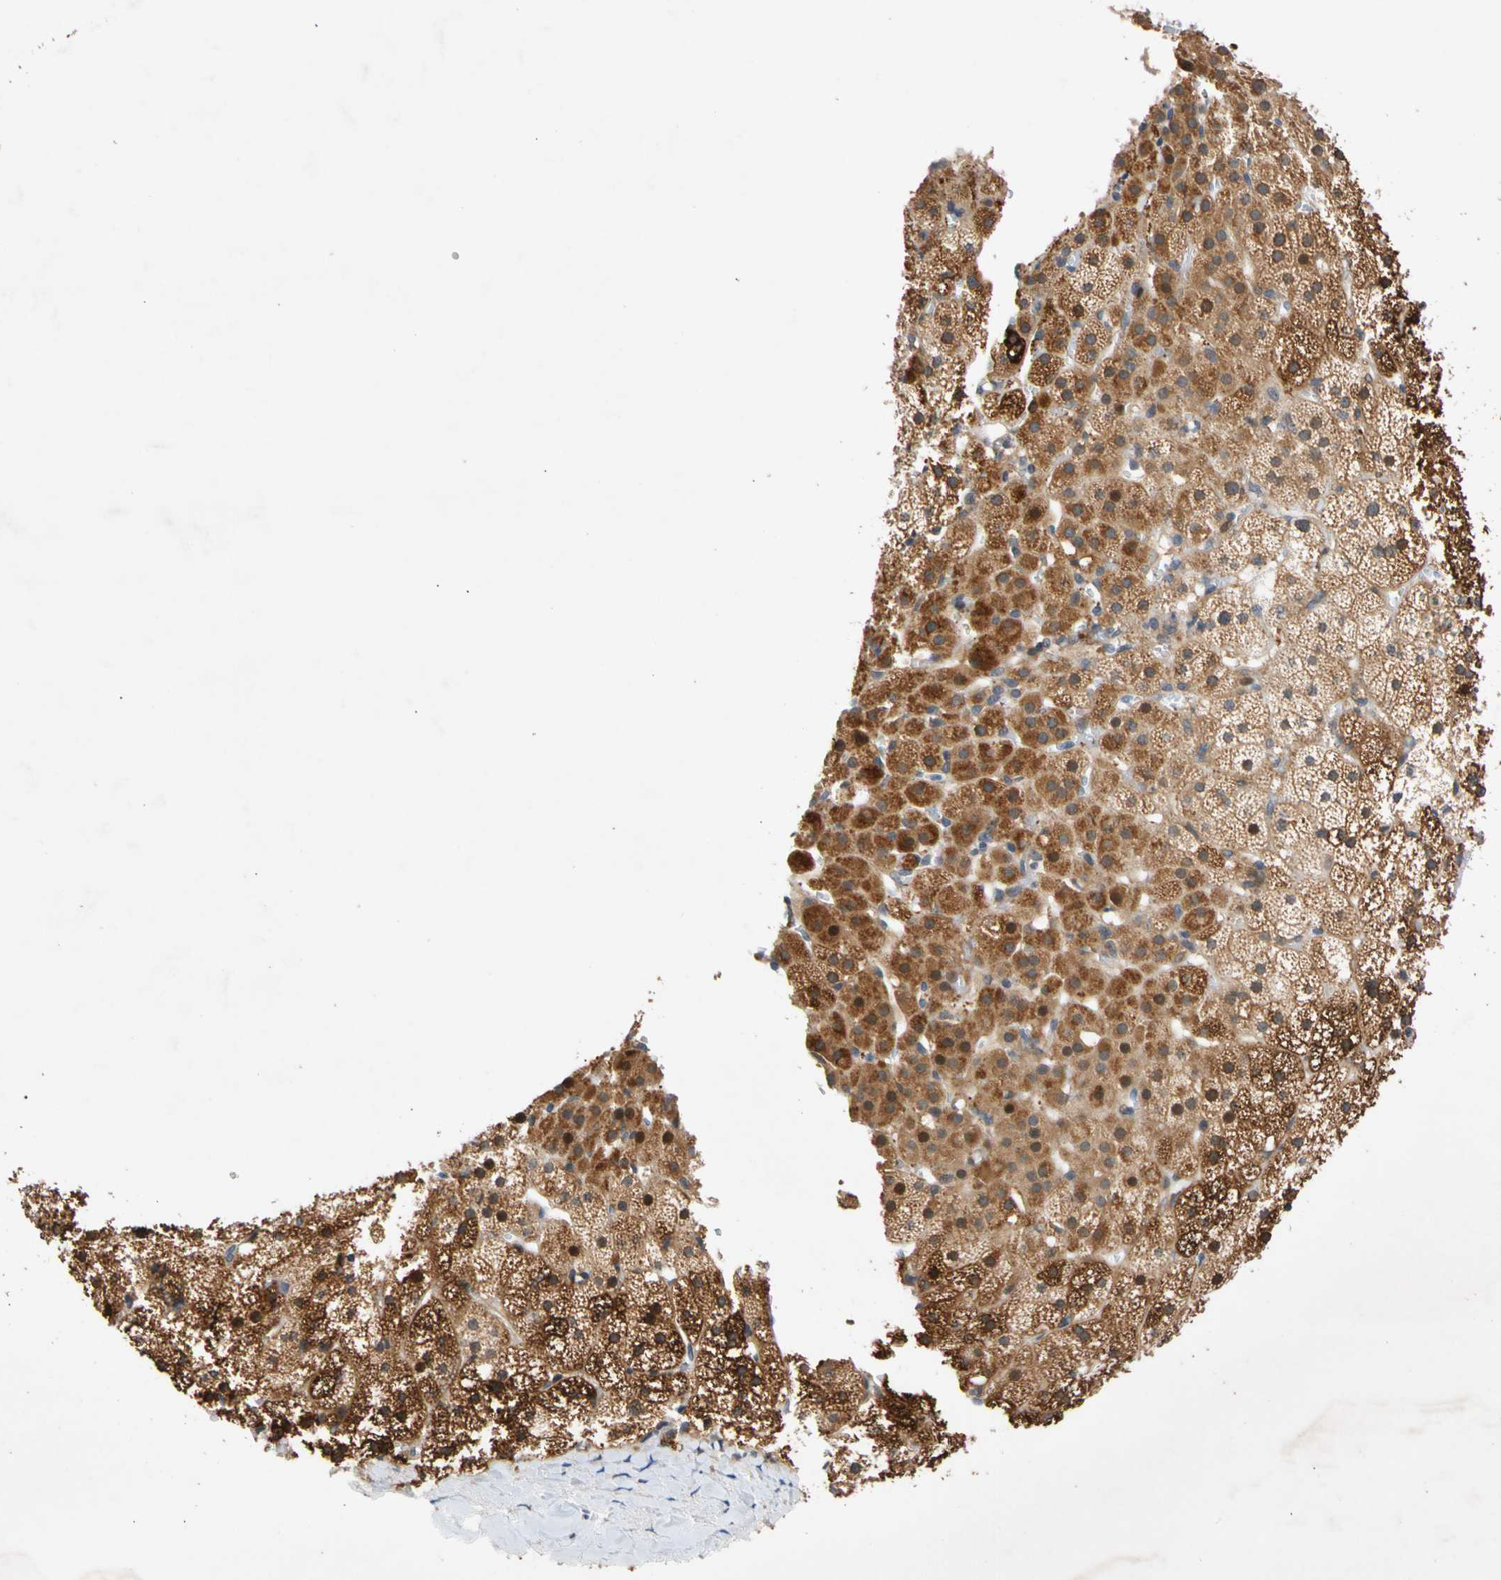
{"staining": {"intensity": "strong", "quantity": ">75%", "location": "cytoplasmic/membranous,nuclear"}, "tissue": "adrenal gland", "cell_type": "Glandular cells", "image_type": "normal", "snomed": [{"axis": "morphology", "description": "Normal tissue, NOS"}, {"axis": "topography", "description": "Adrenal gland"}], "caption": "Immunohistochemistry histopathology image of normal adrenal gland: human adrenal gland stained using immunohistochemistry (IHC) demonstrates high levels of strong protein expression localized specifically in the cytoplasmic/membranous,nuclear of glandular cells, appearing as a cytoplasmic/membranous,nuclear brown color.", "gene": "CNST", "patient": {"sex": "male", "age": 35}}